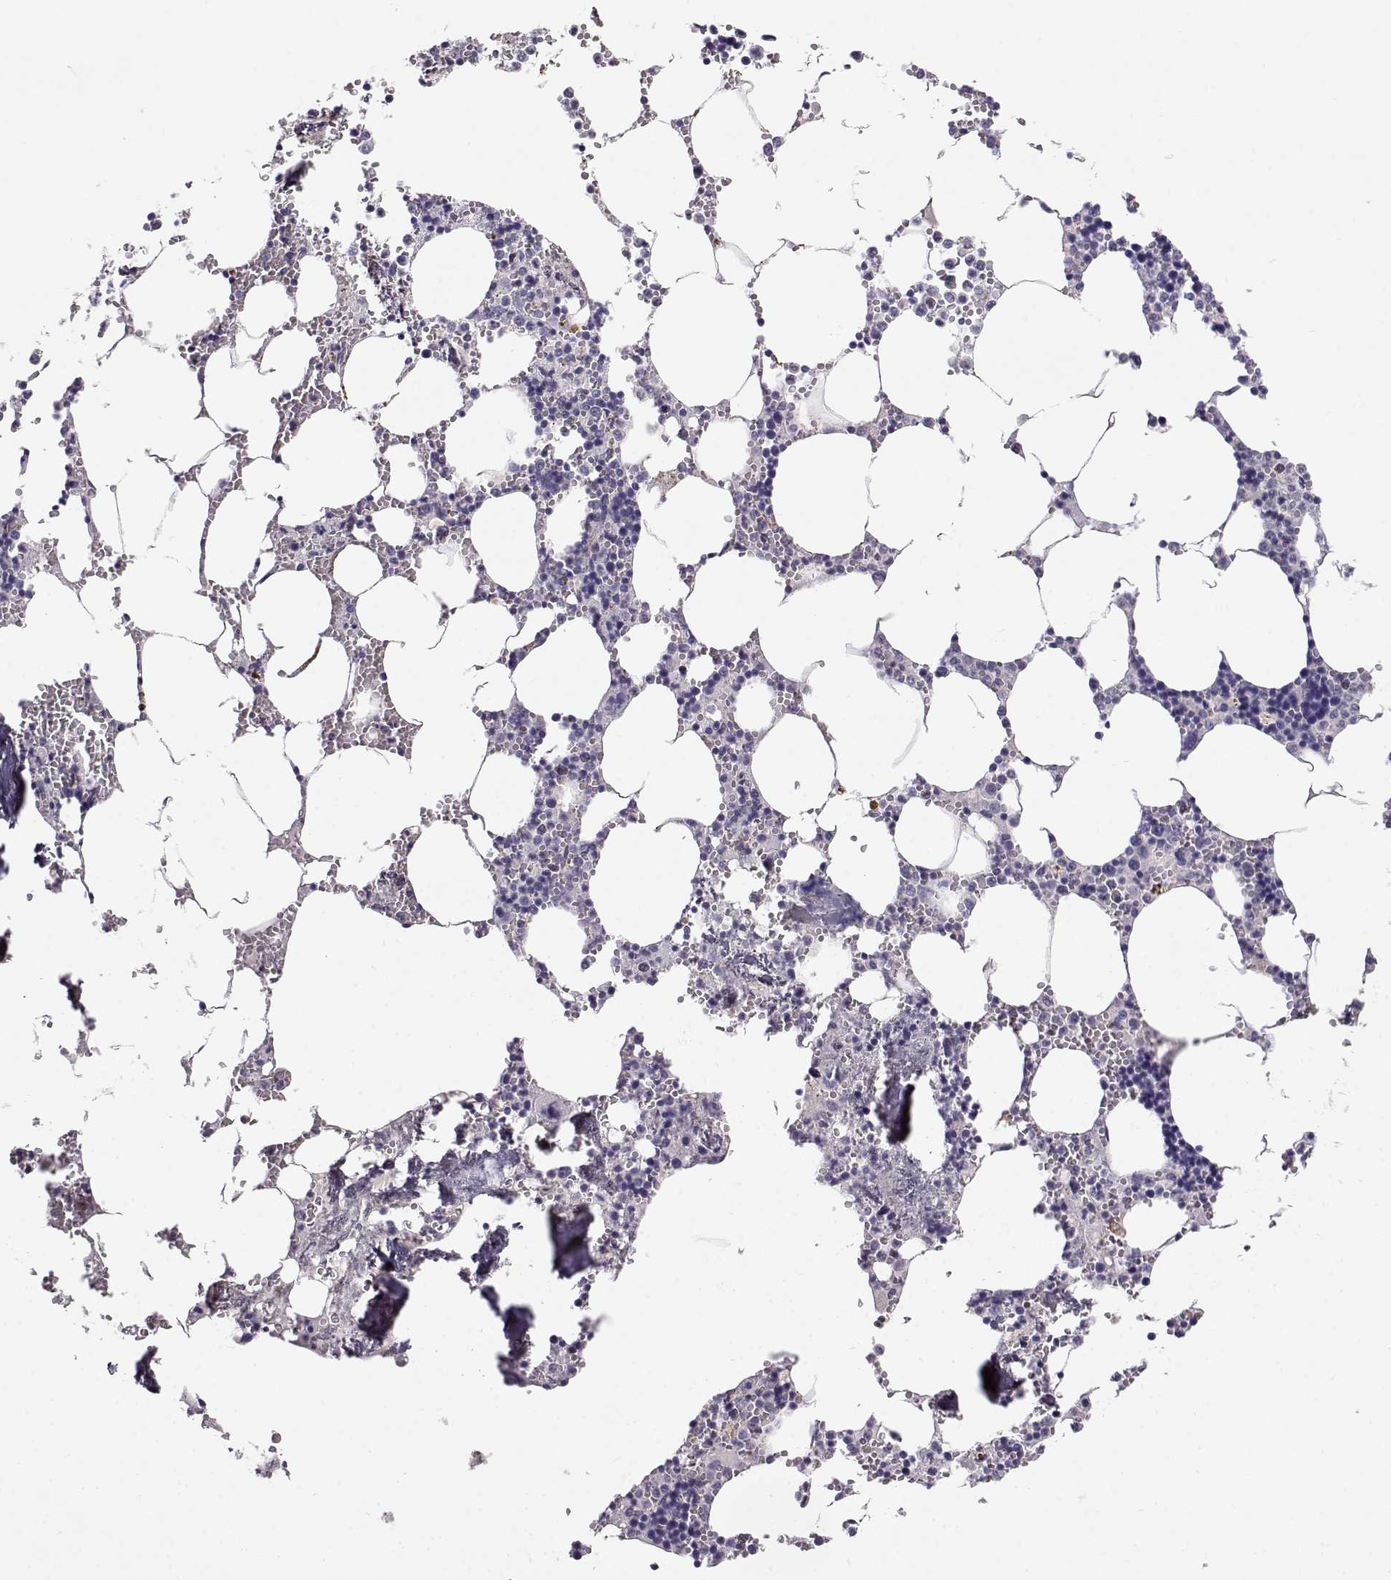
{"staining": {"intensity": "negative", "quantity": "none", "location": "none"}, "tissue": "bone marrow", "cell_type": "Hematopoietic cells", "image_type": "normal", "snomed": [{"axis": "morphology", "description": "Normal tissue, NOS"}, {"axis": "topography", "description": "Bone marrow"}], "caption": "An image of bone marrow stained for a protein shows no brown staining in hematopoietic cells.", "gene": "ENDOU", "patient": {"sex": "male", "age": 54}}